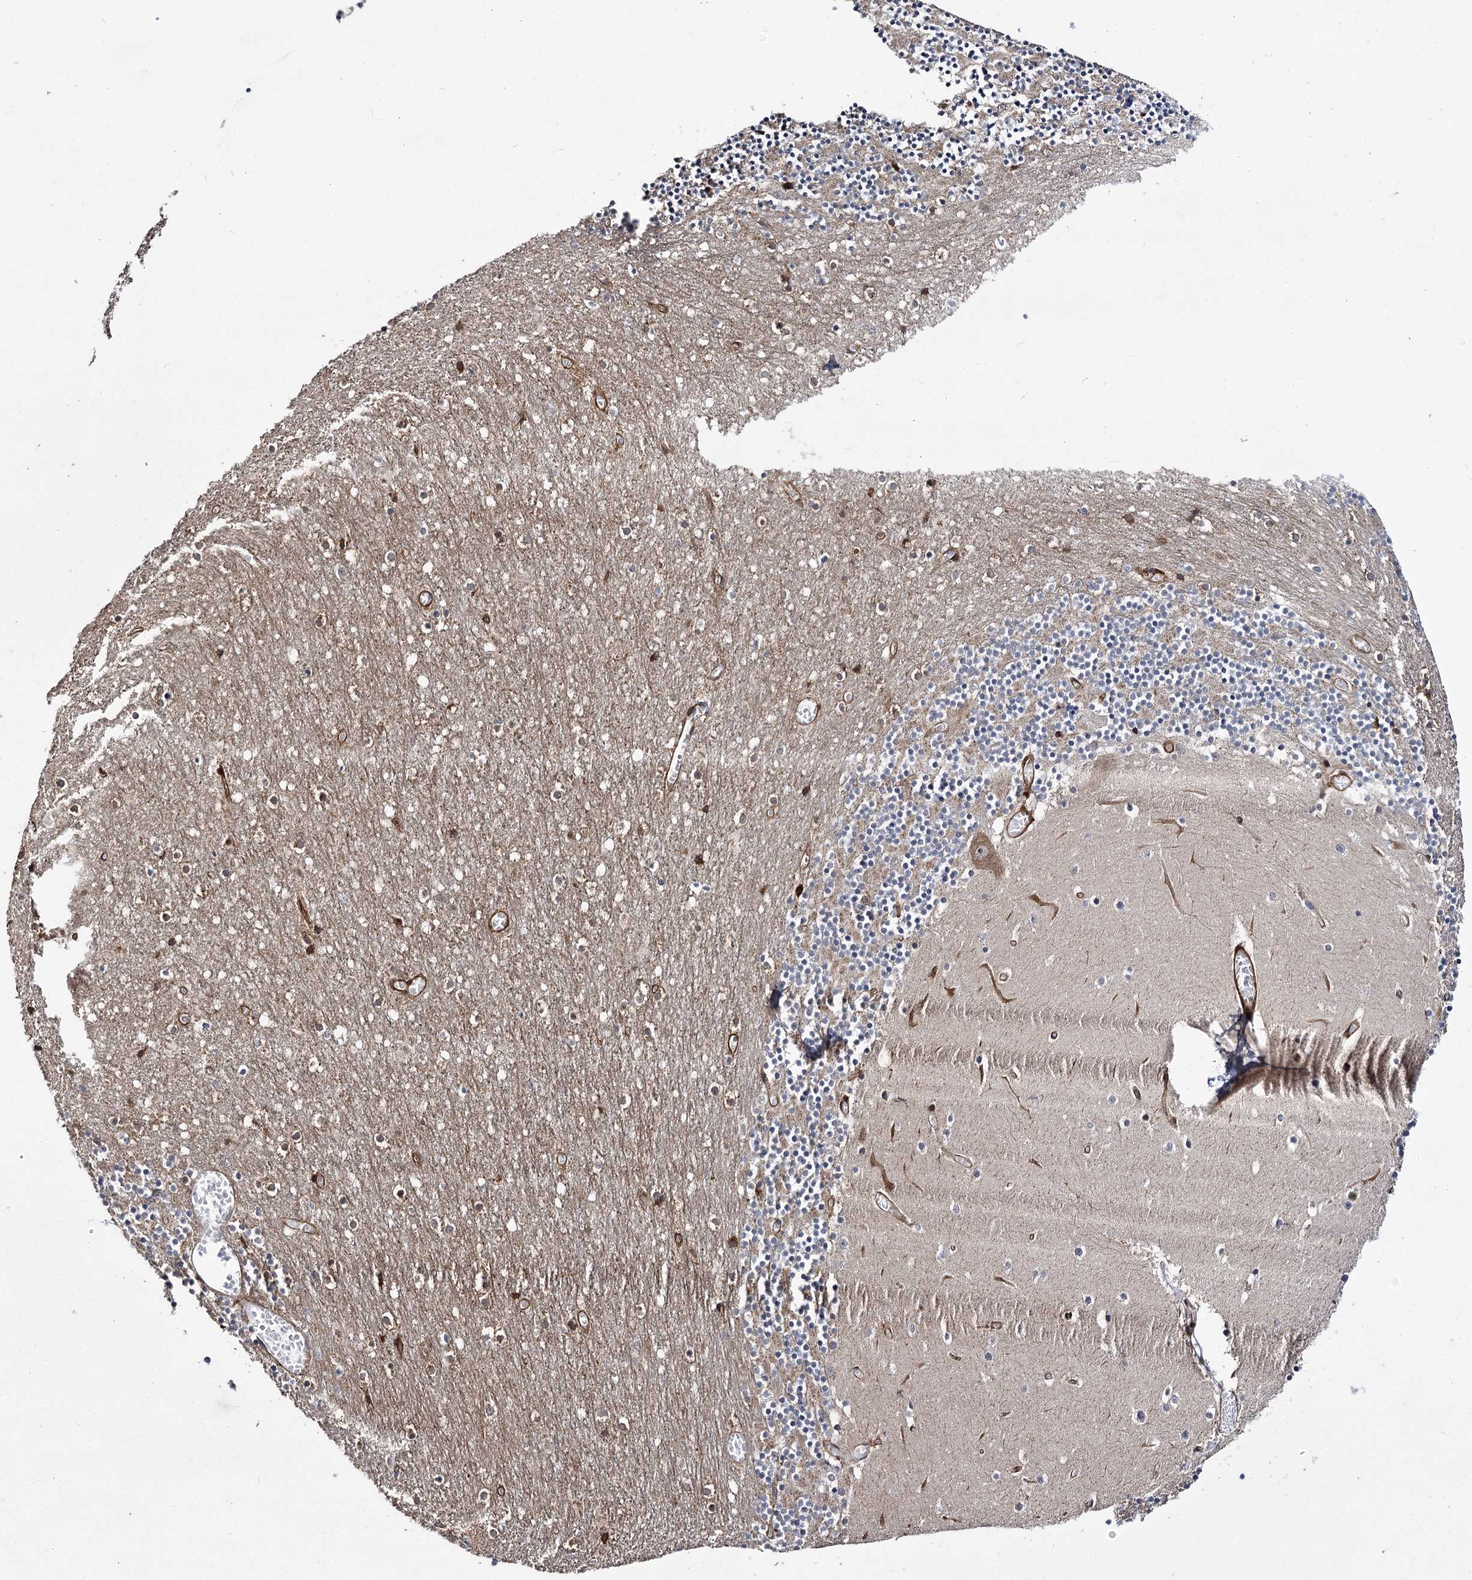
{"staining": {"intensity": "moderate", "quantity": "<25%", "location": "cytoplasmic/membranous"}, "tissue": "cerebellum", "cell_type": "Cells in granular layer", "image_type": "normal", "snomed": [{"axis": "morphology", "description": "Normal tissue, NOS"}, {"axis": "topography", "description": "Cerebellum"}], "caption": "DAB (3,3'-diaminobenzidine) immunohistochemical staining of benign human cerebellum exhibits moderate cytoplasmic/membranous protein positivity in approximately <25% of cells in granular layer. (Stains: DAB in brown, nuclei in blue, Microscopy: brightfield microscopy at high magnification).", "gene": "MYO1C", "patient": {"sex": "female", "age": 28}}